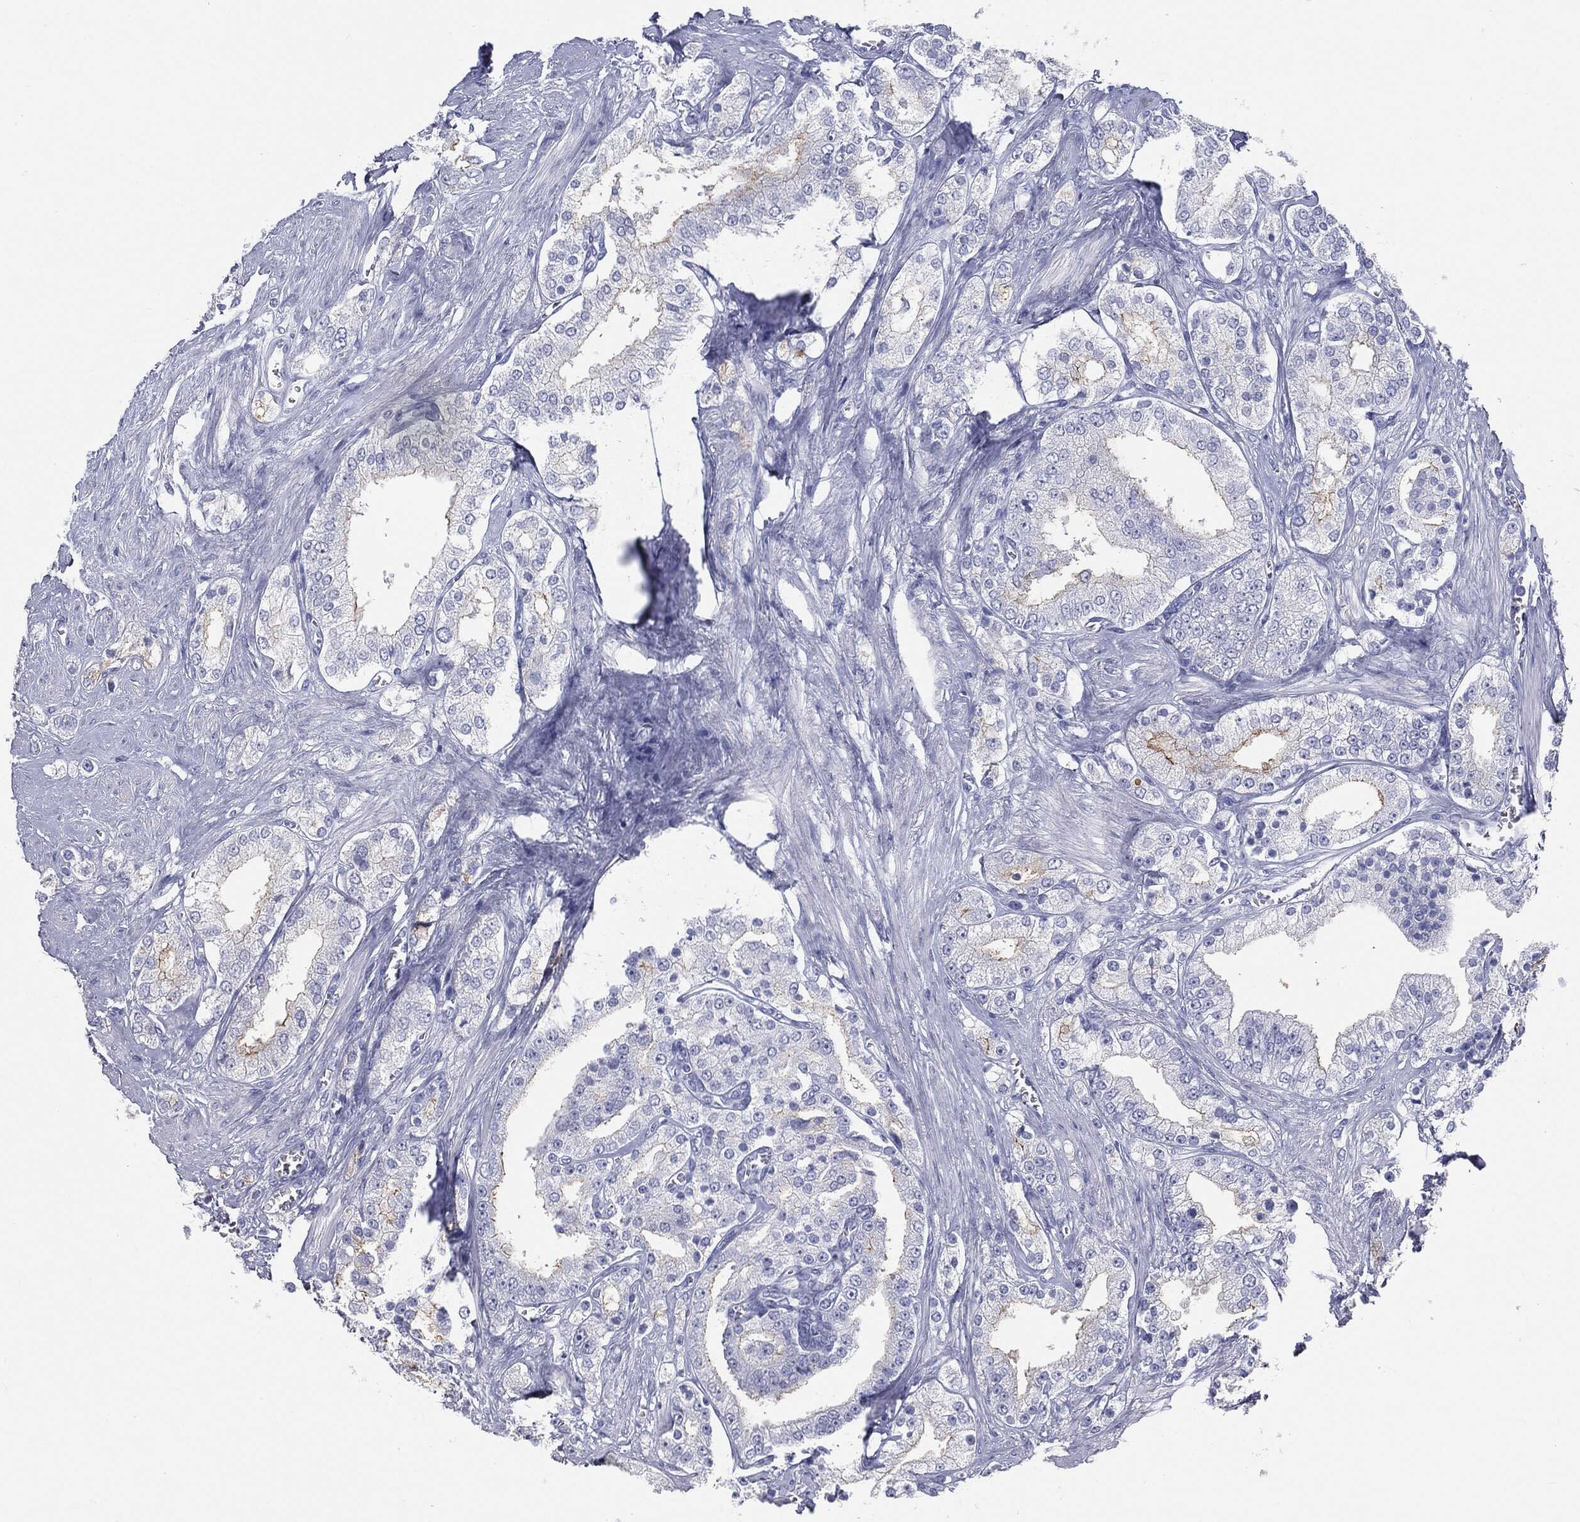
{"staining": {"intensity": "negative", "quantity": "none", "location": "none"}, "tissue": "prostate cancer", "cell_type": "Tumor cells", "image_type": "cancer", "snomed": [{"axis": "morphology", "description": "Adenocarcinoma, NOS"}, {"axis": "topography", "description": "Prostate and seminal vesicle, NOS"}, {"axis": "topography", "description": "Prostate"}], "caption": "An IHC micrograph of prostate cancer (adenocarcinoma) is shown. There is no staining in tumor cells of prostate cancer (adenocarcinoma).", "gene": "CUZD1", "patient": {"sex": "male", "age": 67}}